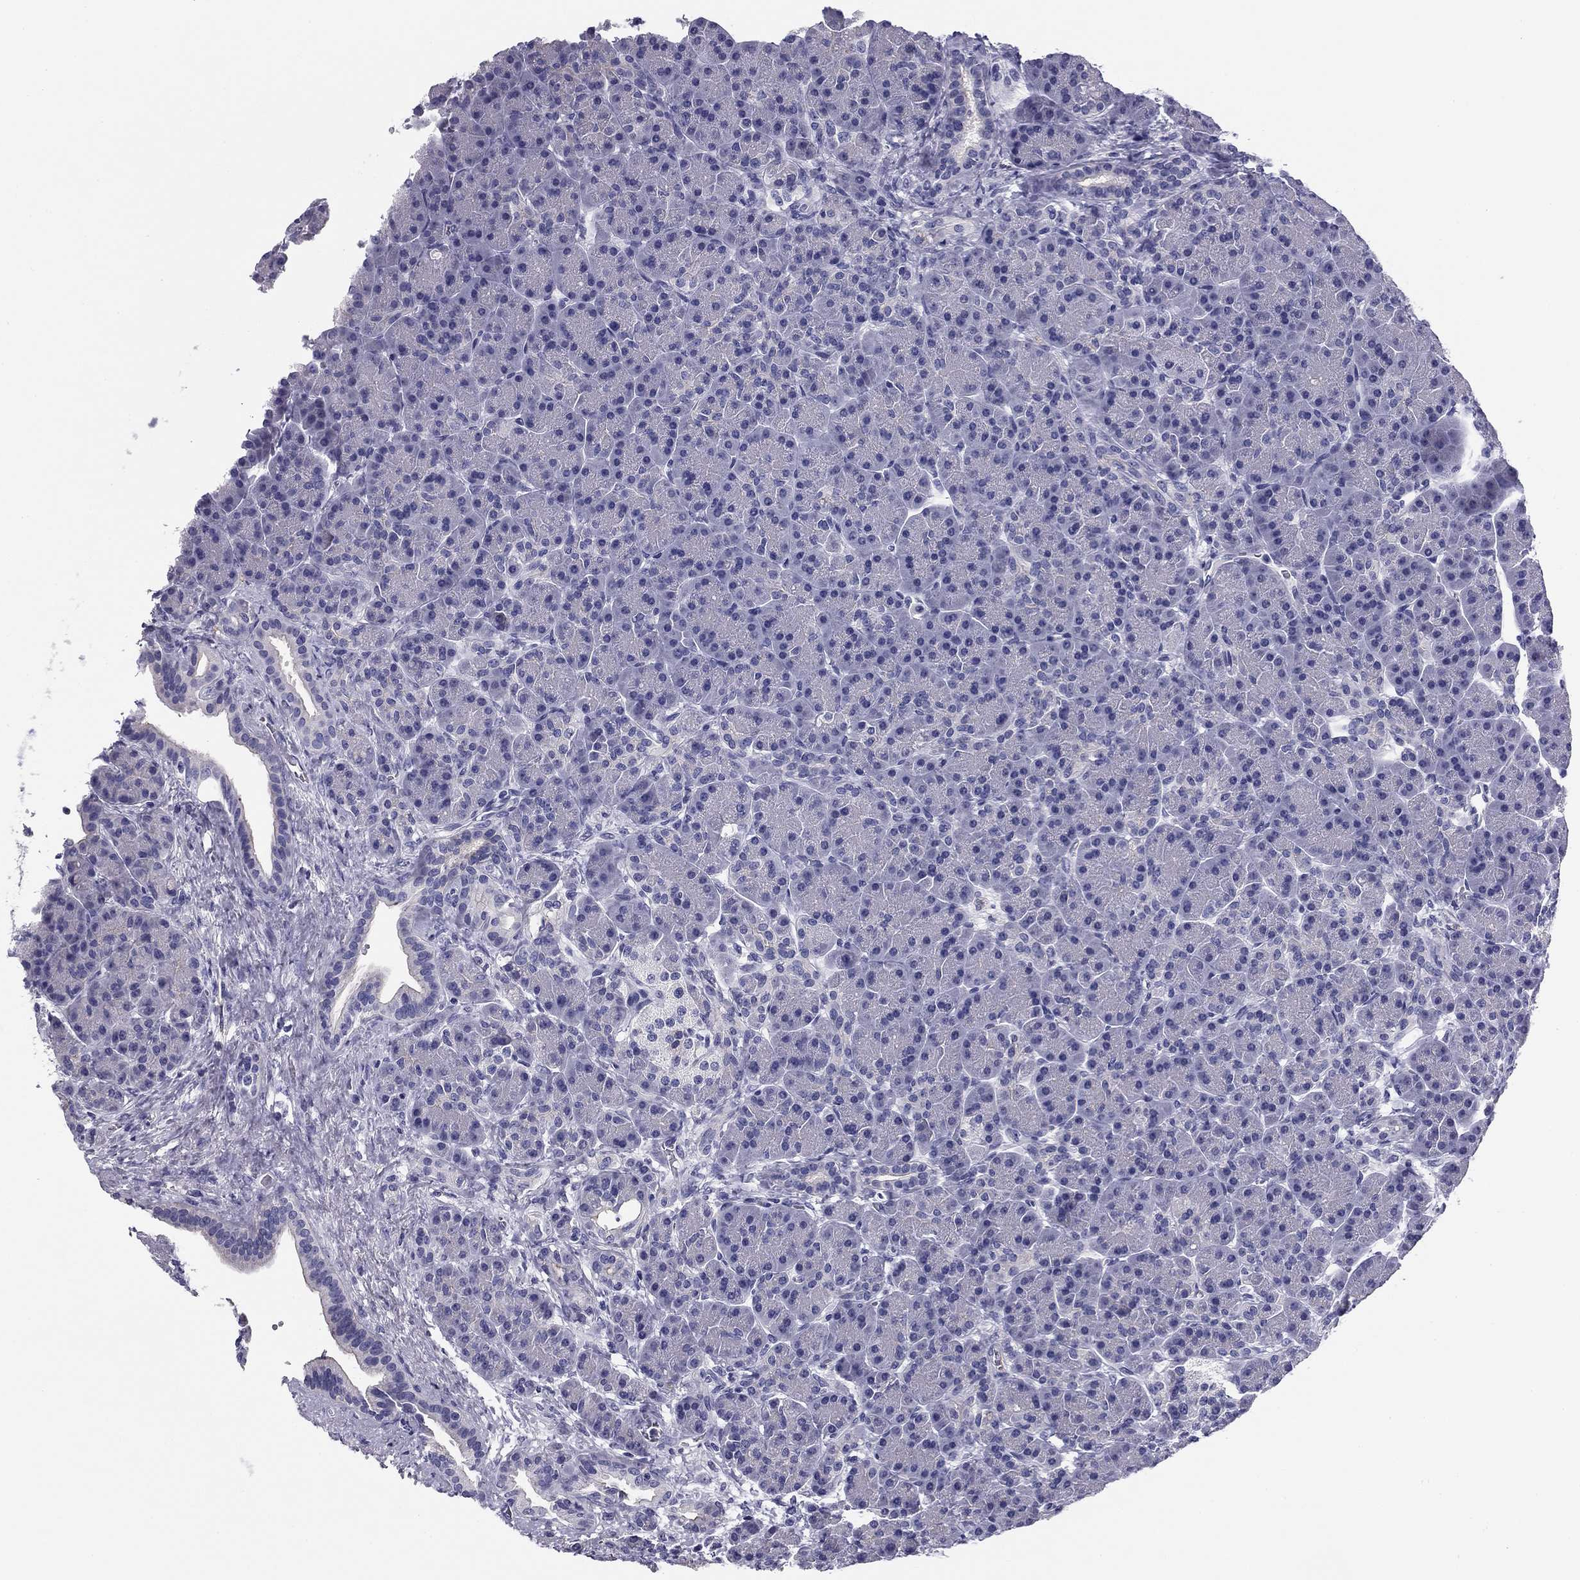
{"staining": {"intensity": "negative", "quantity": "none", "location": "none"}, "tissue": "pancreas", "cell_type": "Exocrine glandular cells", "image_type": "normal", "snomed": [{"axis": "morphology", "description": "Normal tissue, NOS"}, {"axis": "topography", "description": "Pancreas"}], "caption": "Pancreas was stained to show a protein in brown. There is no significant expression in exocrine glandular cells. (Immunohistochemistry (ihc), brightfield microscopy, high magnification).", "gene": "FLNC", "patient": {"sex": "female", "age": 63}}